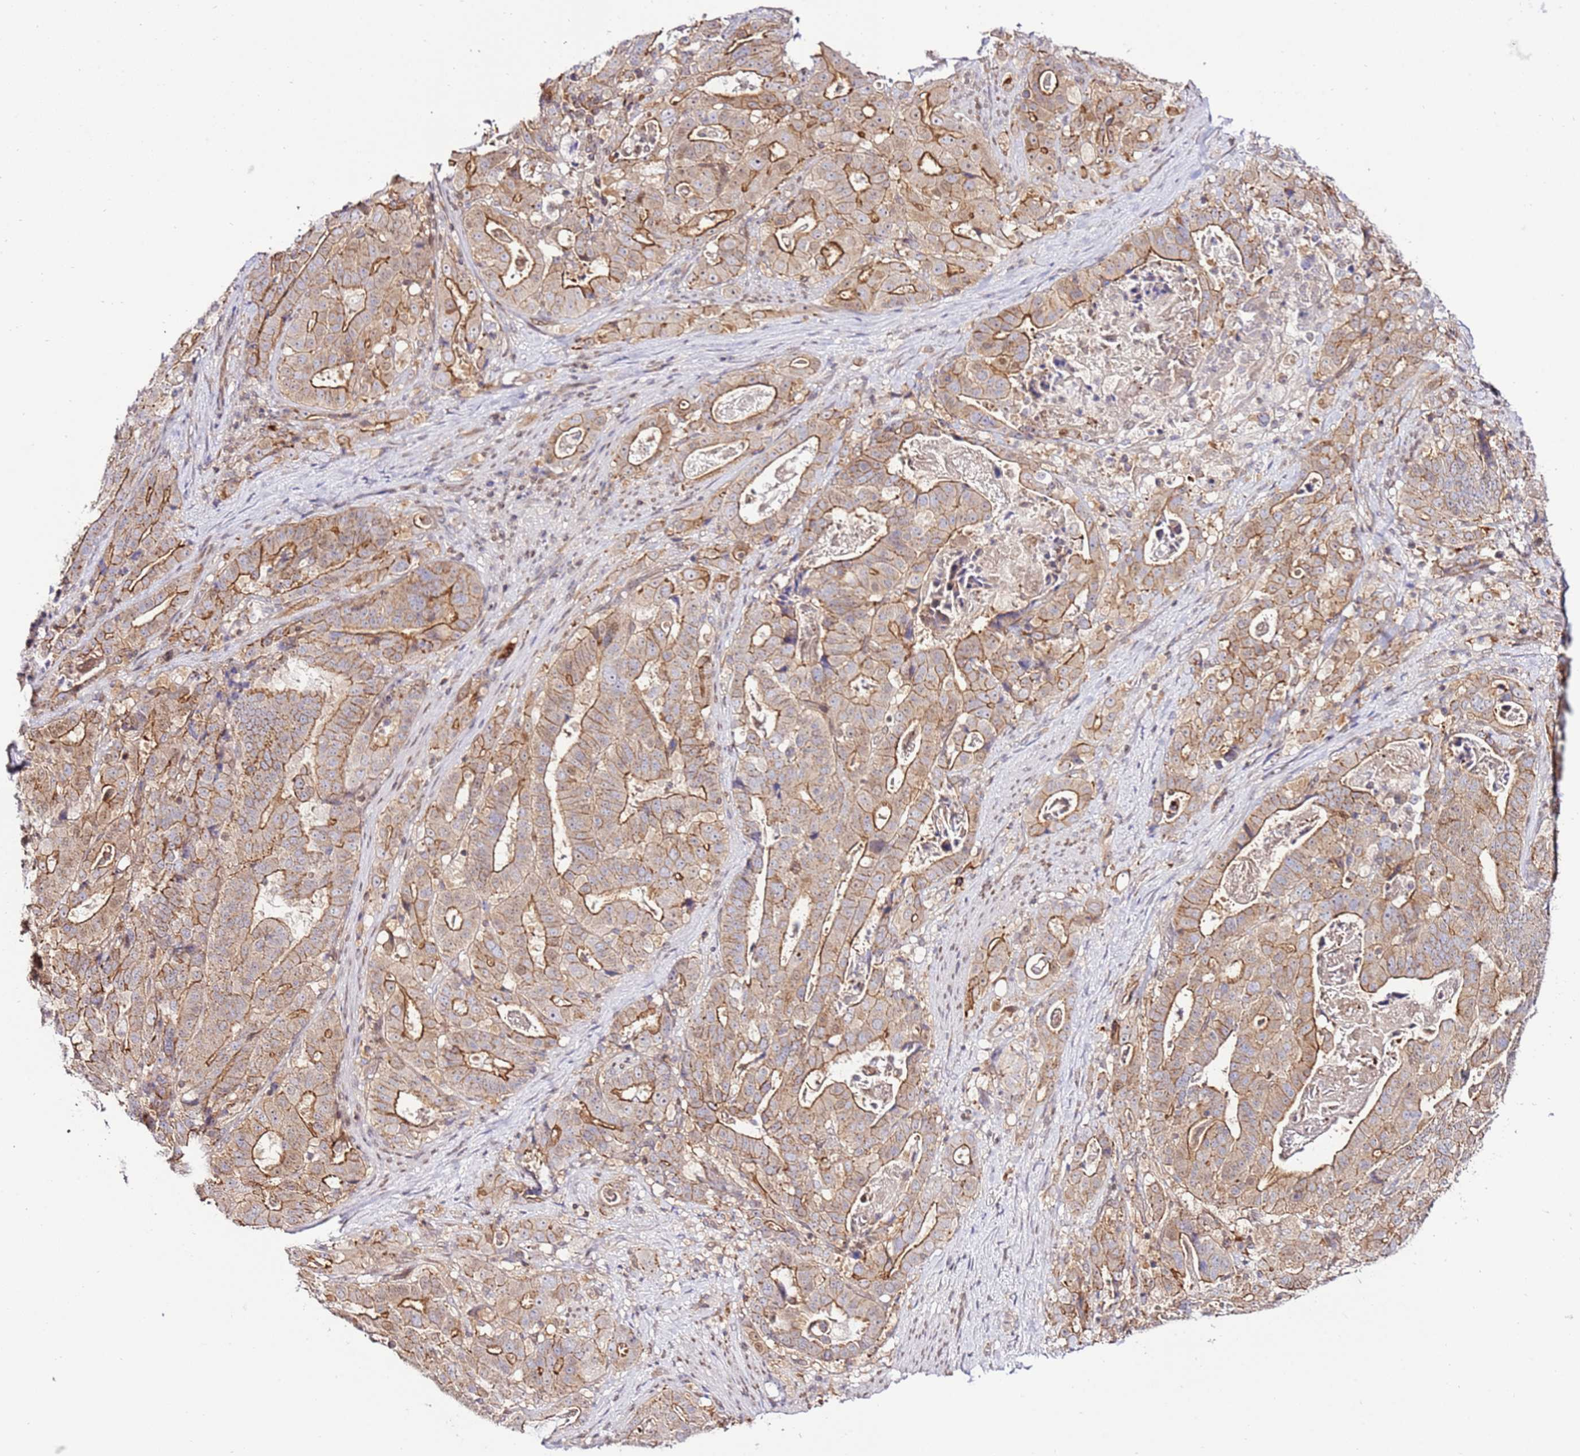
{"staining": {"intensity": "moderate", "quantity": ">75%", "location": "cytoplasmic/membranous"}, "tissue": "stomach cancer", "cell_type": "Tumor cells", "image_type": "cancer", "snomed": [{"axis": "morphology", "description": "Adenocarcinoma, NOS"}, {"axis": "topography", "description": "Stomach"}], "caption": "Human stomach cancer stained with a brown dye reveals moderate cytoplasmic/membranous positive positivity in about >75% of tumor cells.", "gene": "TRIM37", "patient": {"sex": "male", "age": 48}}